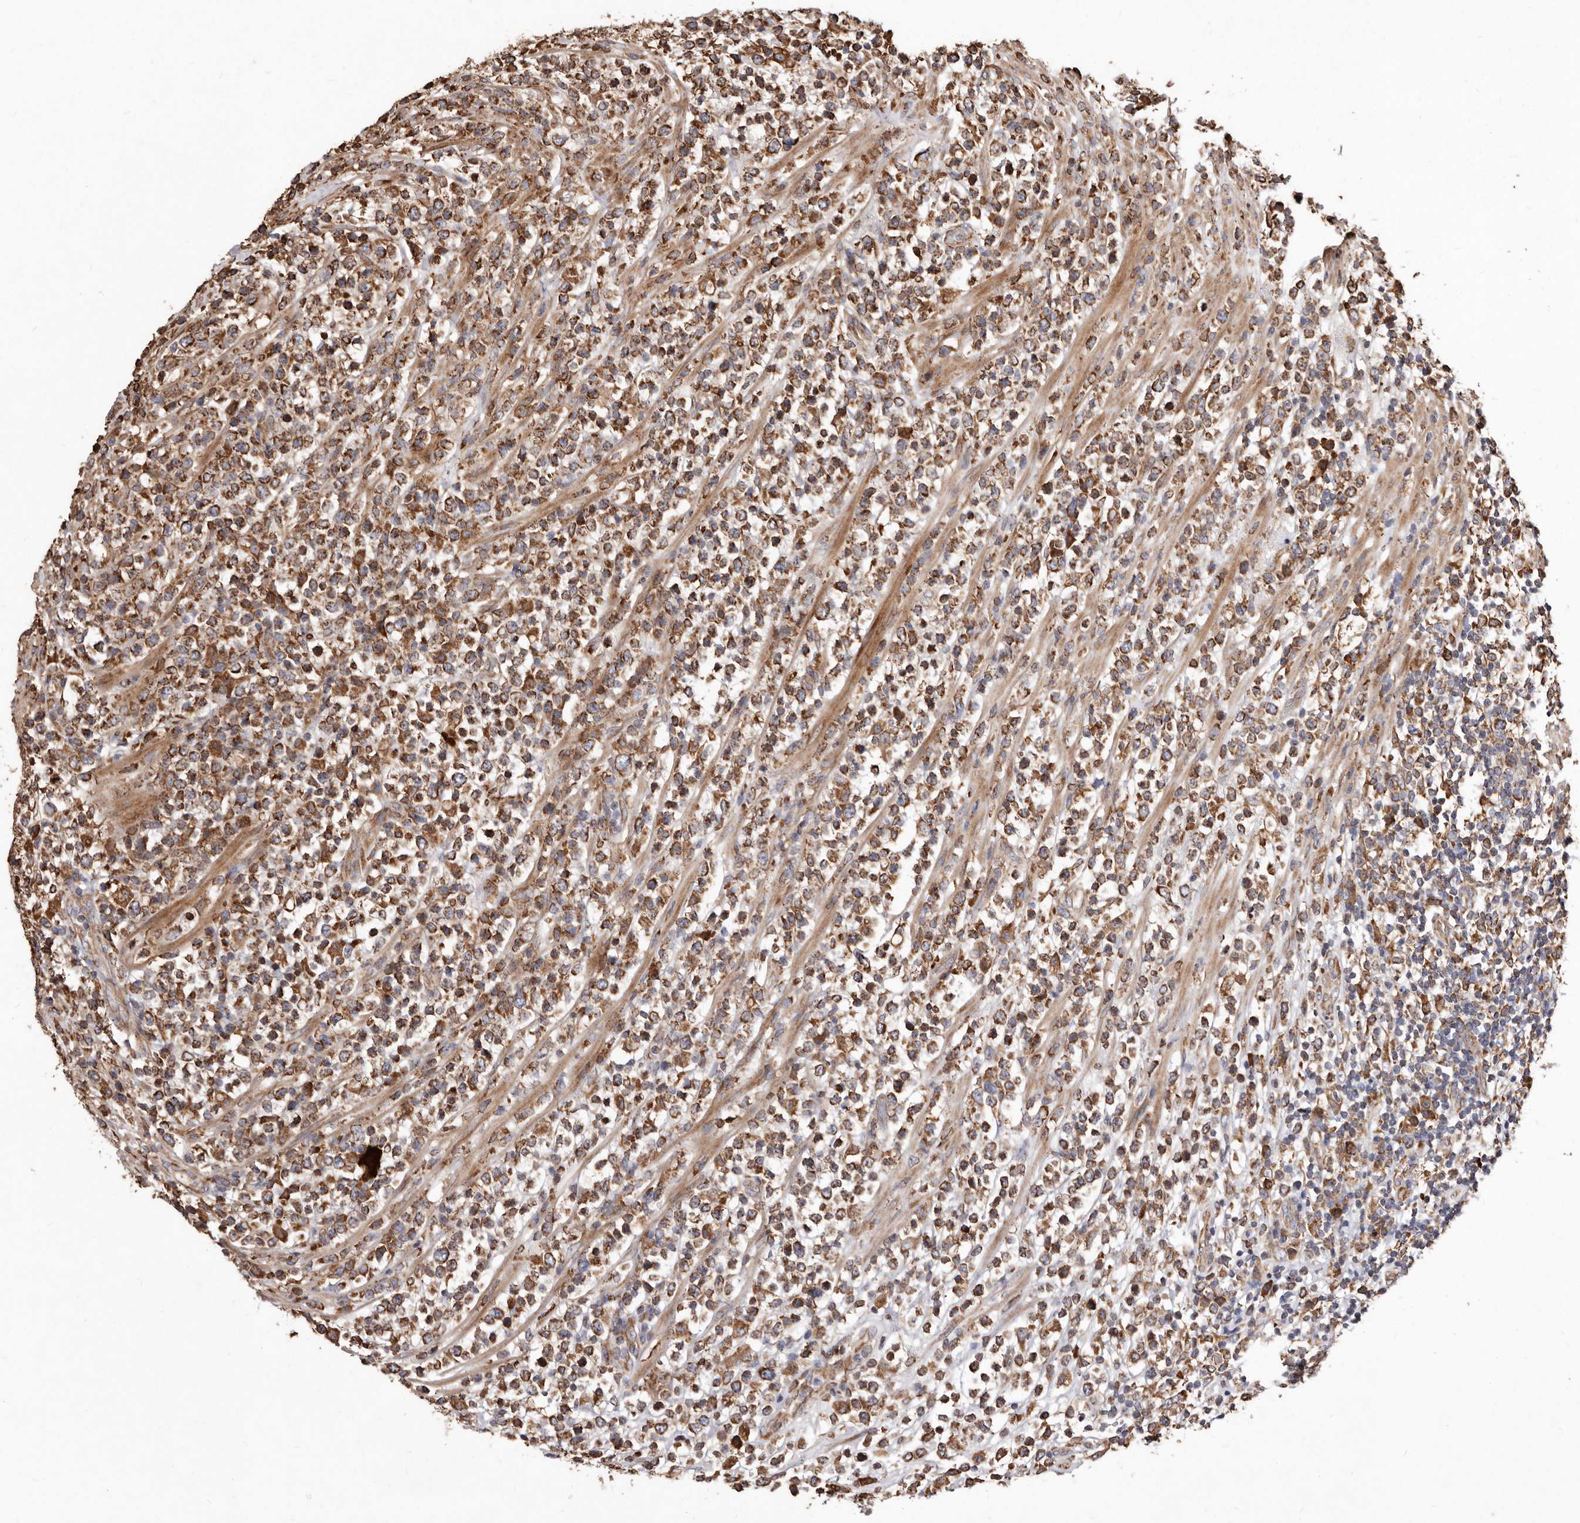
{"staining": {"intensity": "moderate", "quantity": ">75%", "location": "cytoplasmic/membranous"}, "tissue": "lymphoma", "cell_type": "Tumor cells", "image_type": "cancer", "snomed": [{"axis": "morphology", "description": "Malignant lymphoma, non-Hodgkin's type, High grade"}, {"axis": "topography", "description": "Colon"}], "caption": "Human lymphoma stained with a protein marker shows moderate staining in tumor cells.", "gene": "STEAP2", "patient": {"sex": "female", "age": 53}}